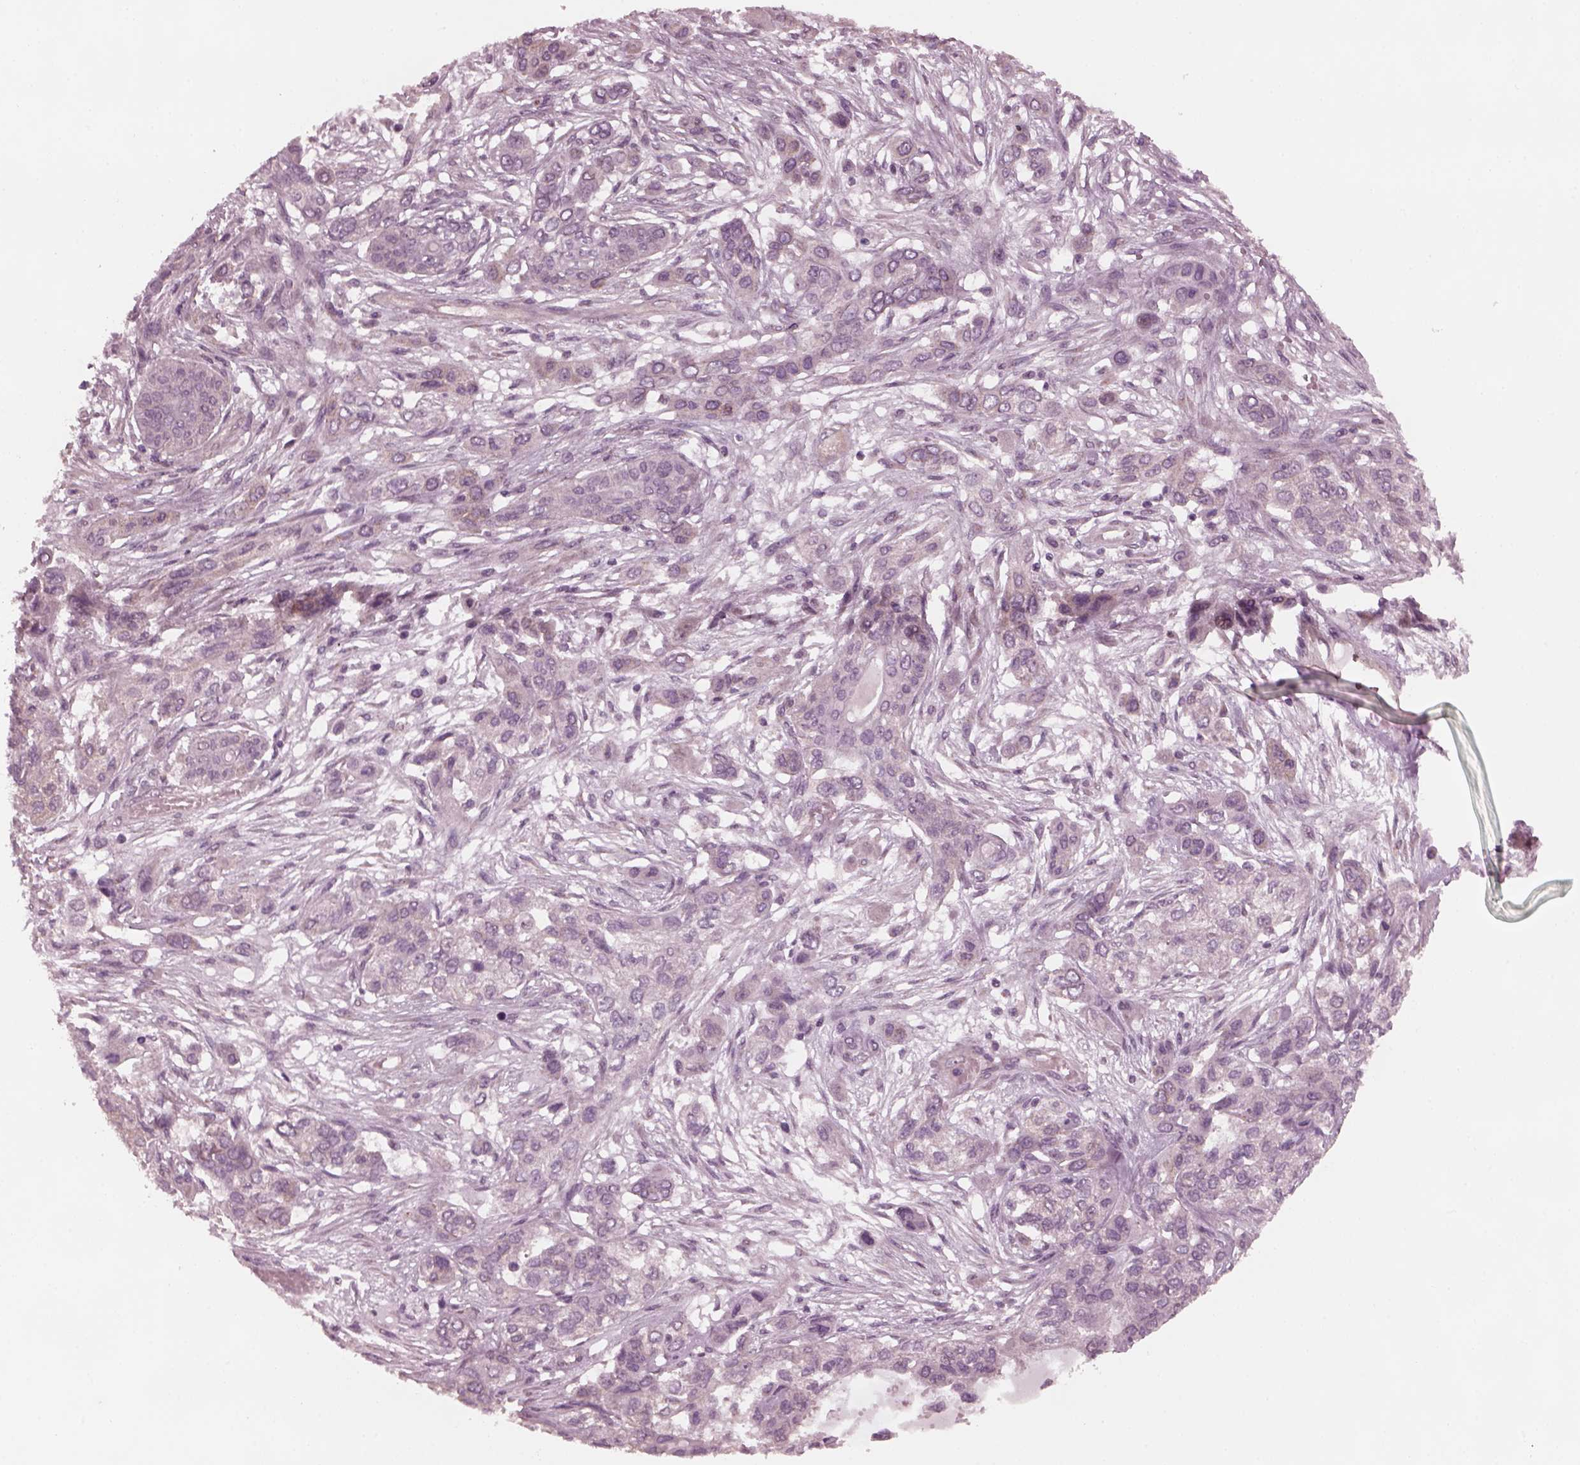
{"staining": {"intensity": "weak", "quantity": "<25%", "location": "cytoplasmic/membranous"}, "tissue": "lung cancer", "cell_type": "Tumor cells", "image_type": "cancer", "snomed": [{"axis": "morphology", "description": "Squamous cell carcinoma, NOS"}, {"axis": "topography", "description": "Lung"}], "caption": "This is a micrograph of immunohistochemistry staining of lung cancer, which shows no expression in tumor cells.", "gene": "TUBG1", "patient": {"sex": "female", "age": 70}}